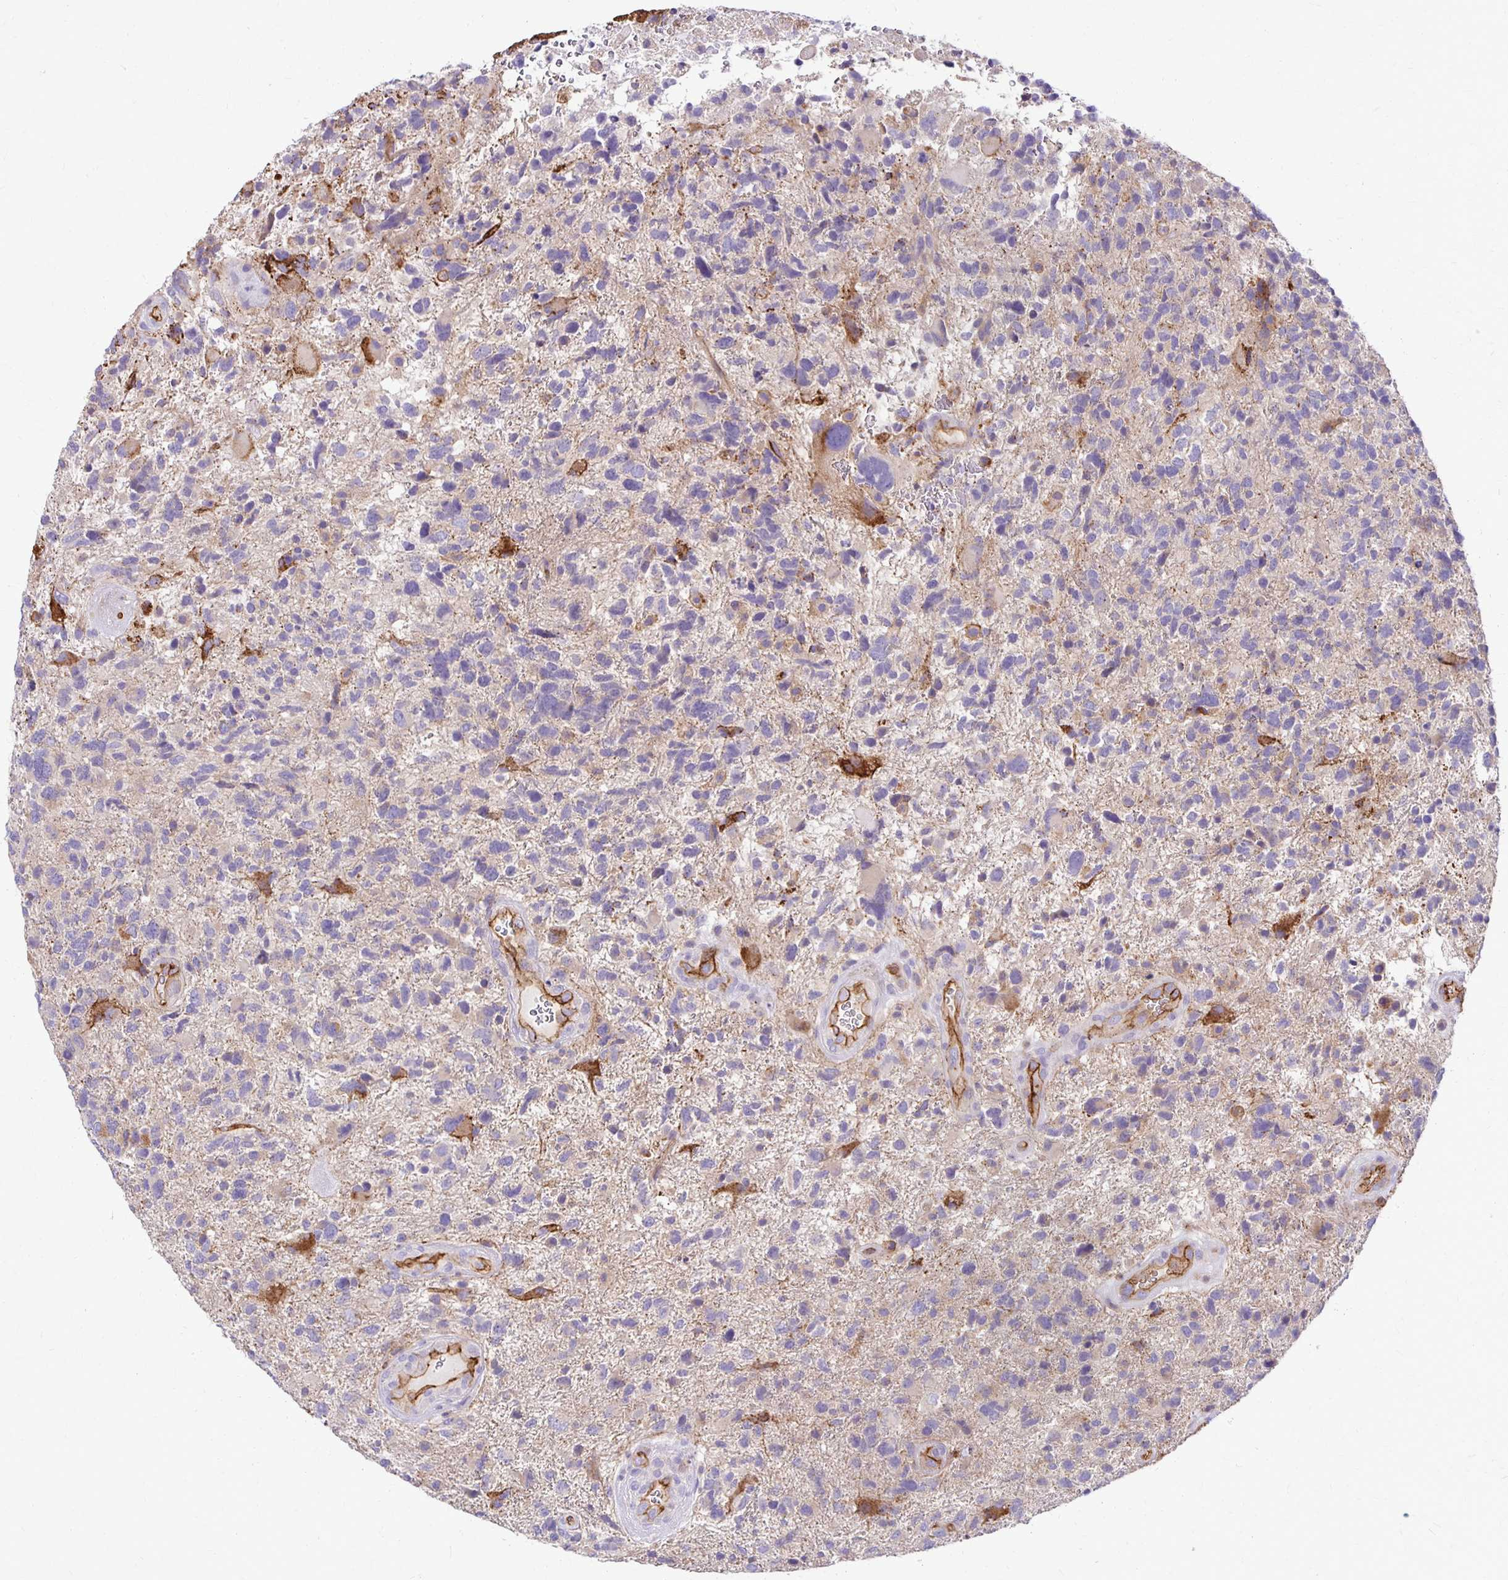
{"staining": {"intensity": "negative", "quantity": "none", "location": "none"}, "tissue": "glioma", "cell_type": "Tumor cells", "image_type": "cancer", "snomed": [{"axis": "morphology", "description": "Glioma, malignant, High grade"}, {"axis": "topography", "description": "Brain"}], "caption": "DAB (3,3'-diaminobenzidine) immunohistochemical staining of high-grade glioma (malignant) exhibits no significant positivity in tumor cells. (DAB immunohistochemistry visualized using brightfield microscopy, high magnification).", "gene": "TTYH1", "patient": {"sex": "female", "age": 71}}